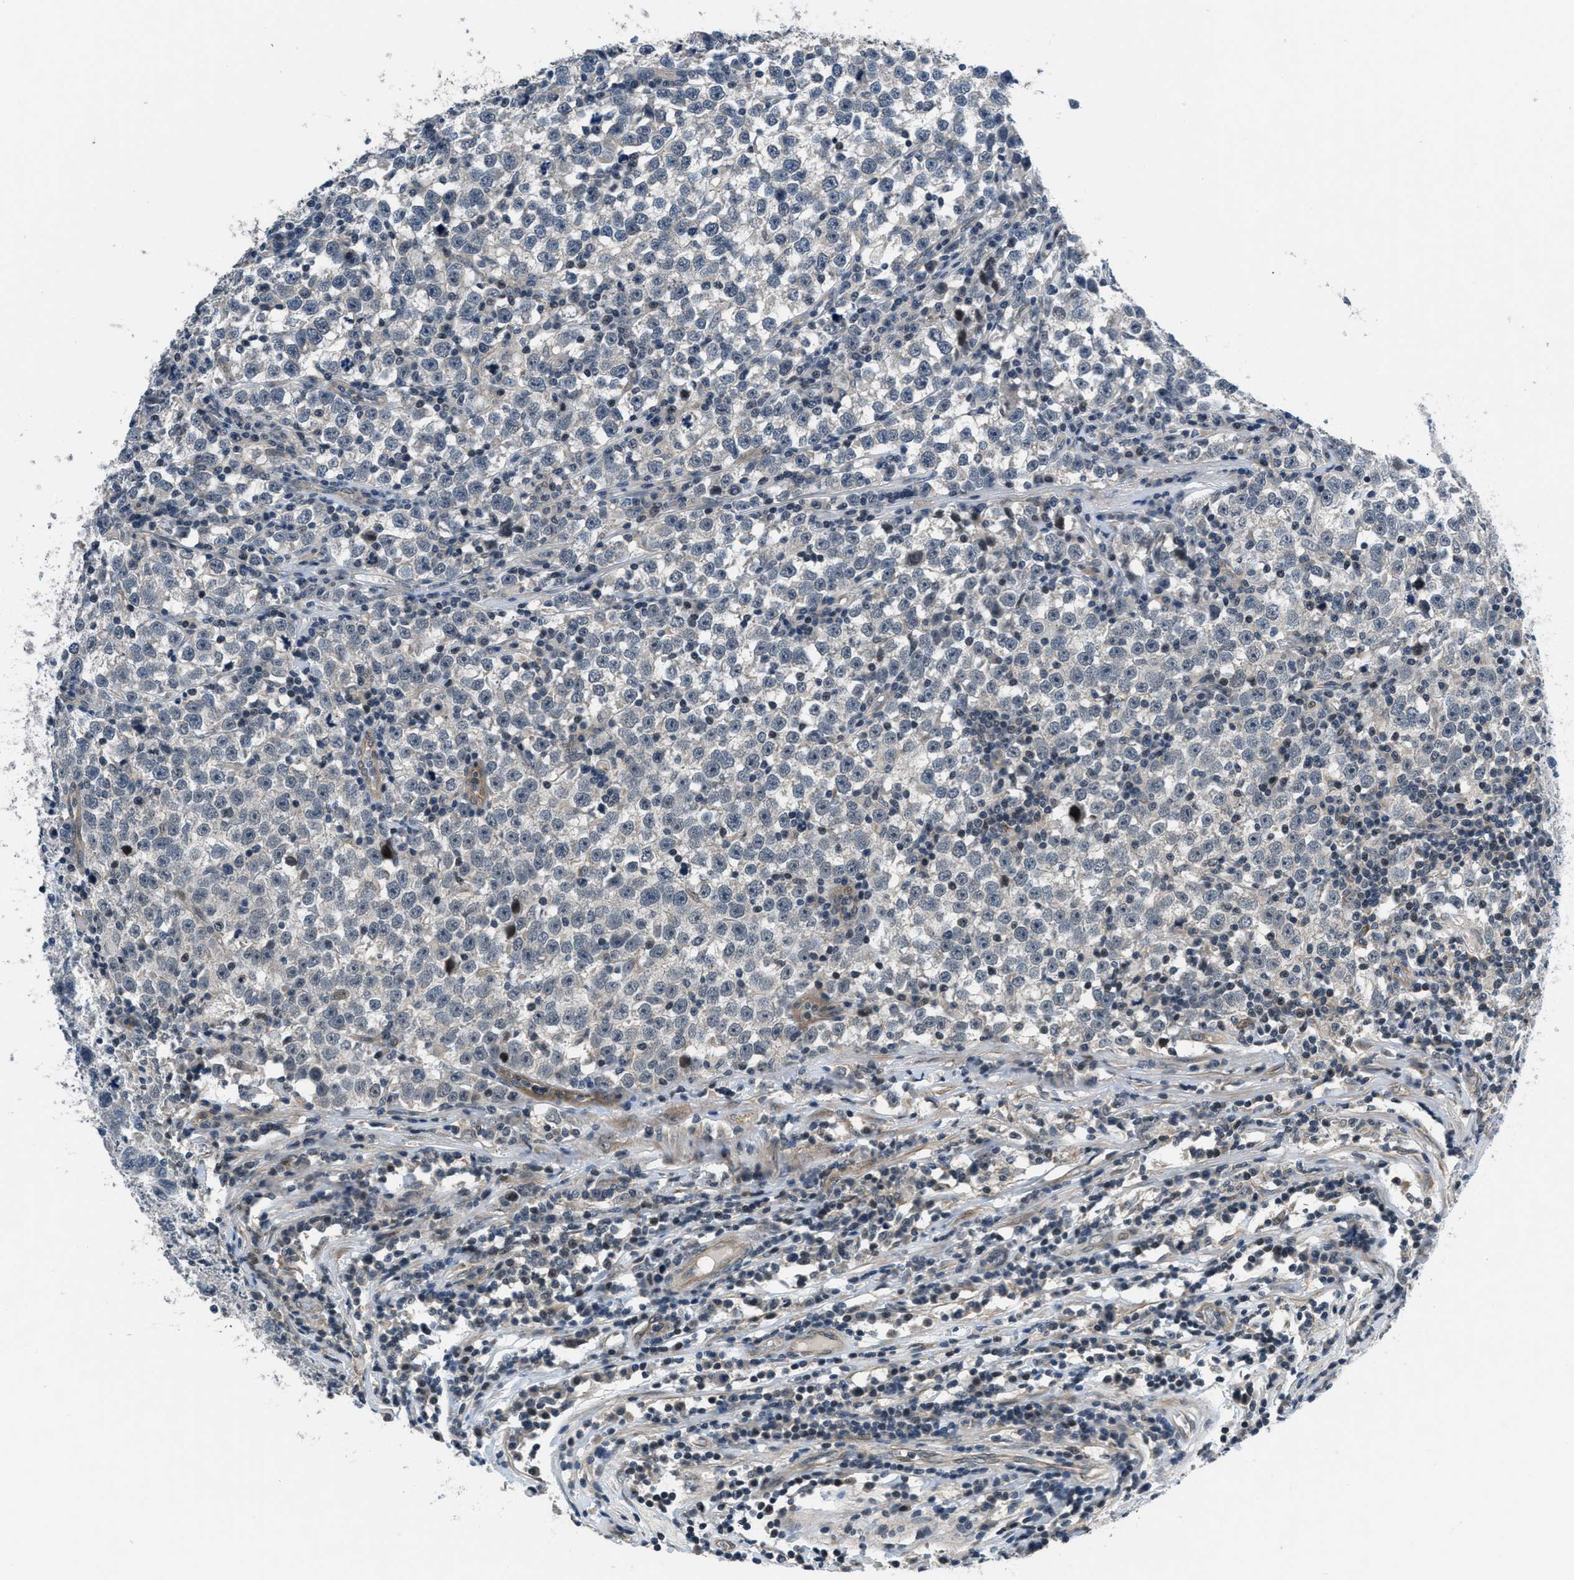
{"staining": {"intensity": "negative", "quantity": "none", "location": "none"}, "tissue": "testis cancer", "cell_type": "Tumor cells", "image_type": "cancer", "snomed": [{"axis": "morphology", "description": "Seminoma, NOS"}, {"axis": "topography", "description": "Testis"}], "caption": "Immunohistochemical staining of testis cancer displays no significant expression in tumor cells.", "gene": "SETD5", "patient": {"sex": "male", "age": 43}}